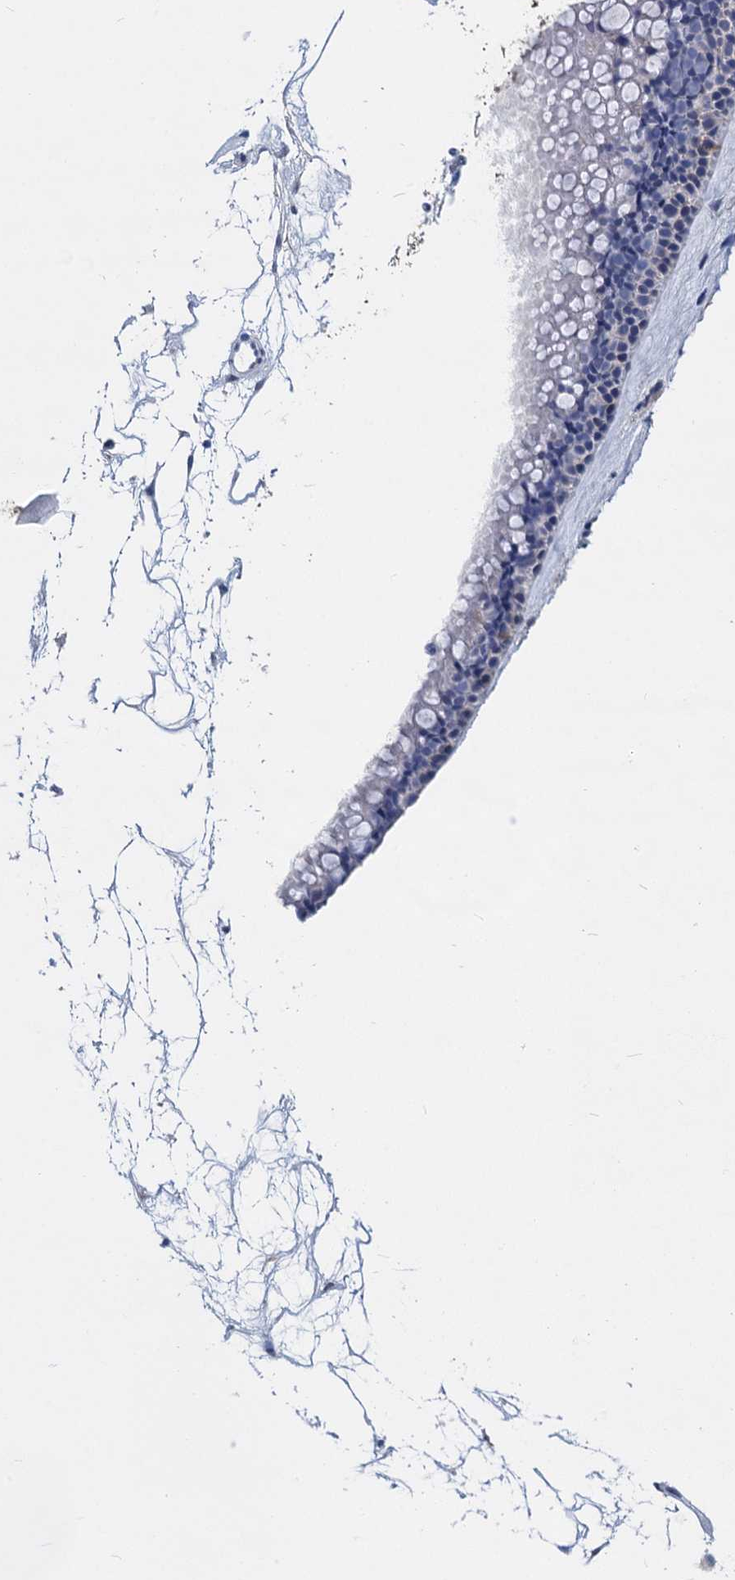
{"staining": {"intensity": "negative", "quantity": "none", "location": "none"}, "tissue": "nasopharynx", "cell_type": "Respiratory epithelial cells", "image_type": "normal", "snomed": [{"axis": "morphology", "description": "Normal tissue, NOS"}, {"axis": "topography", "description": "Nasopharynx"}], "caption": "This is an immunohistochemistry (IHC) histopathology image of unremarkable nasopharynx. There is no positivity in respiratory epithelial cells.", "gene": "GSTM3", "patient": {"sex": "male", "age": 64}}